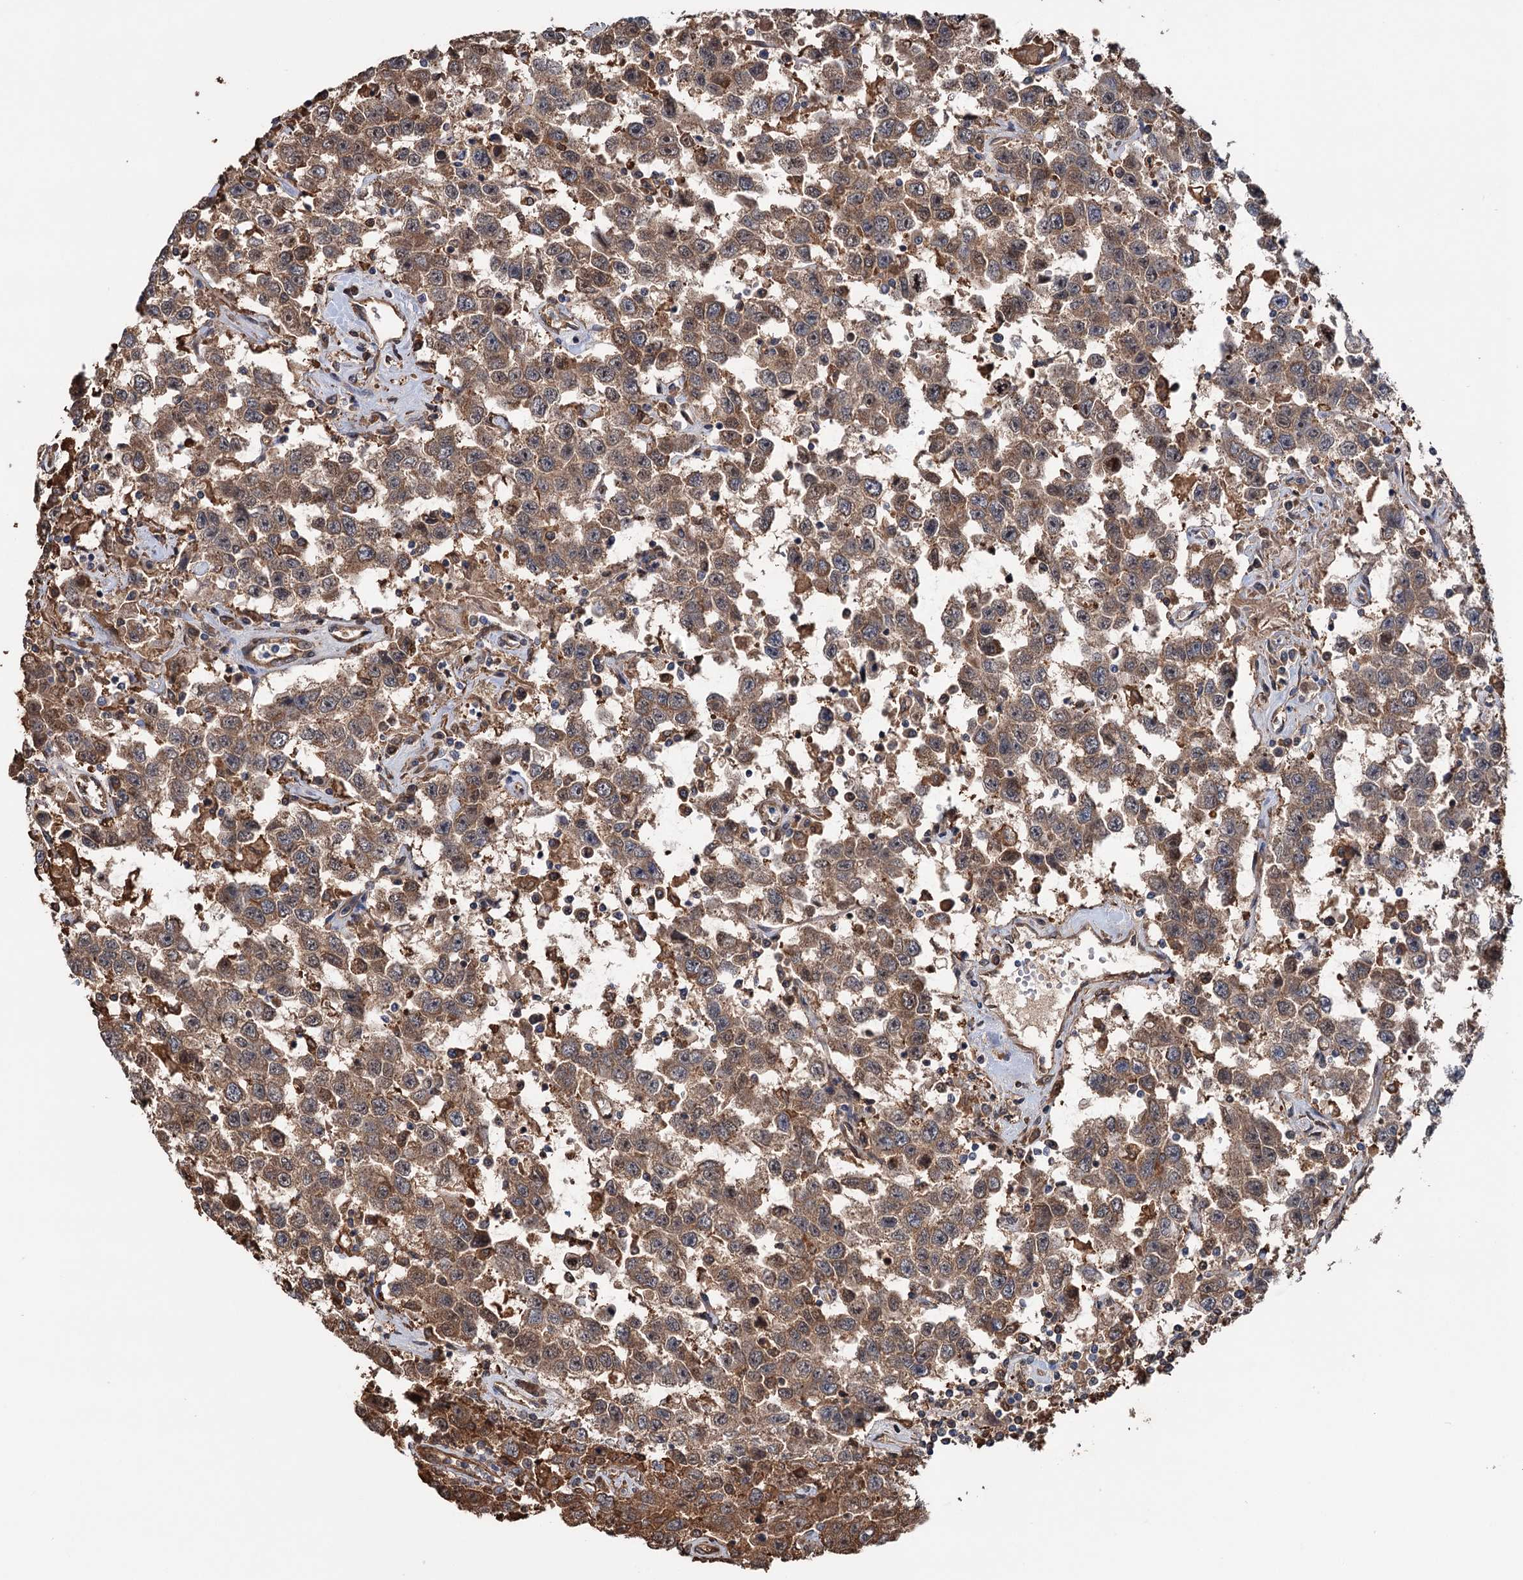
{"staining": {"intensity": "moderate", "quantity": ">75%", "location": "cytoplasmic/membranous"}, "tissue": "testis cancer", "cell_type": "Tumor cells", "image_type": "cancer", "snomed": [{"axis": "morphology", "description": "Seminoma, NOS"}, {"axis": "topography", "description": "Testis"}], "caption": "Protein expression analysis of human testis cancer reveals moderate cytoplasmic/membranous positivity in about >75% of tumor cells. (DAB (3,3'-diaminobenzidine) IHC, brown staining for protein, blue staining for nuclei).", "gene": "NCAPD2", "patient": {"sex": "male", "age": 41}}